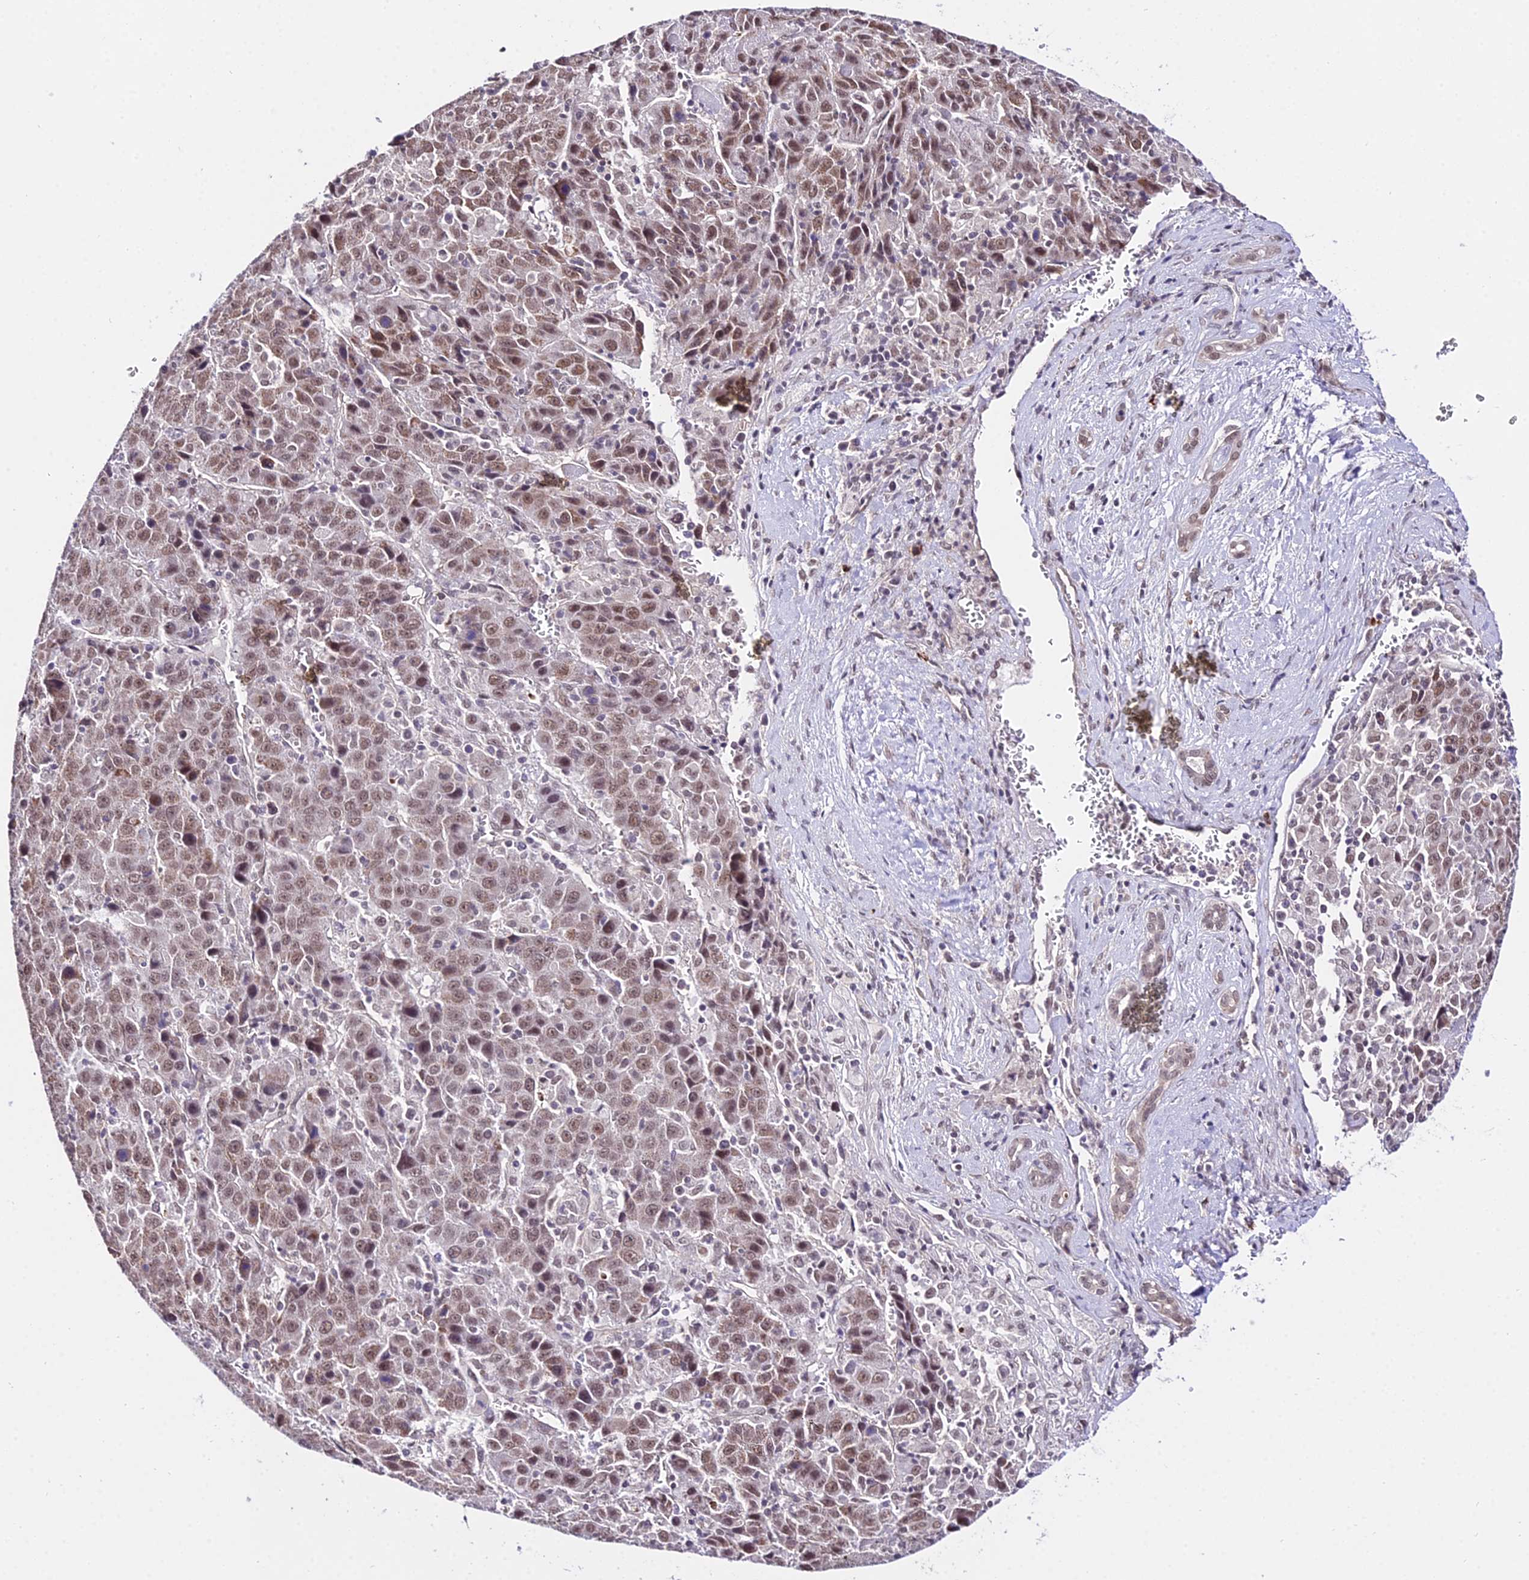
{"staining": {"intensity": "moderate", "quantity": "25%-75%", "location": "nuclear"}, "tissue": "liver cancer", "cell_type": "Tumor cells", "image_type": "cancer", "snomed": [{"axis": "morphology", "description": "Carcinoma, Hepatocellular, NOS"}, {"axis": "topography", "description": "Liver"}], "caption": "The immunohistochemical stain labels moderate nuclear positivity in tumor cells of liver cancer tissue.", "gene": "POLR2I", "patient": {"sex": "female", "age": 53}}